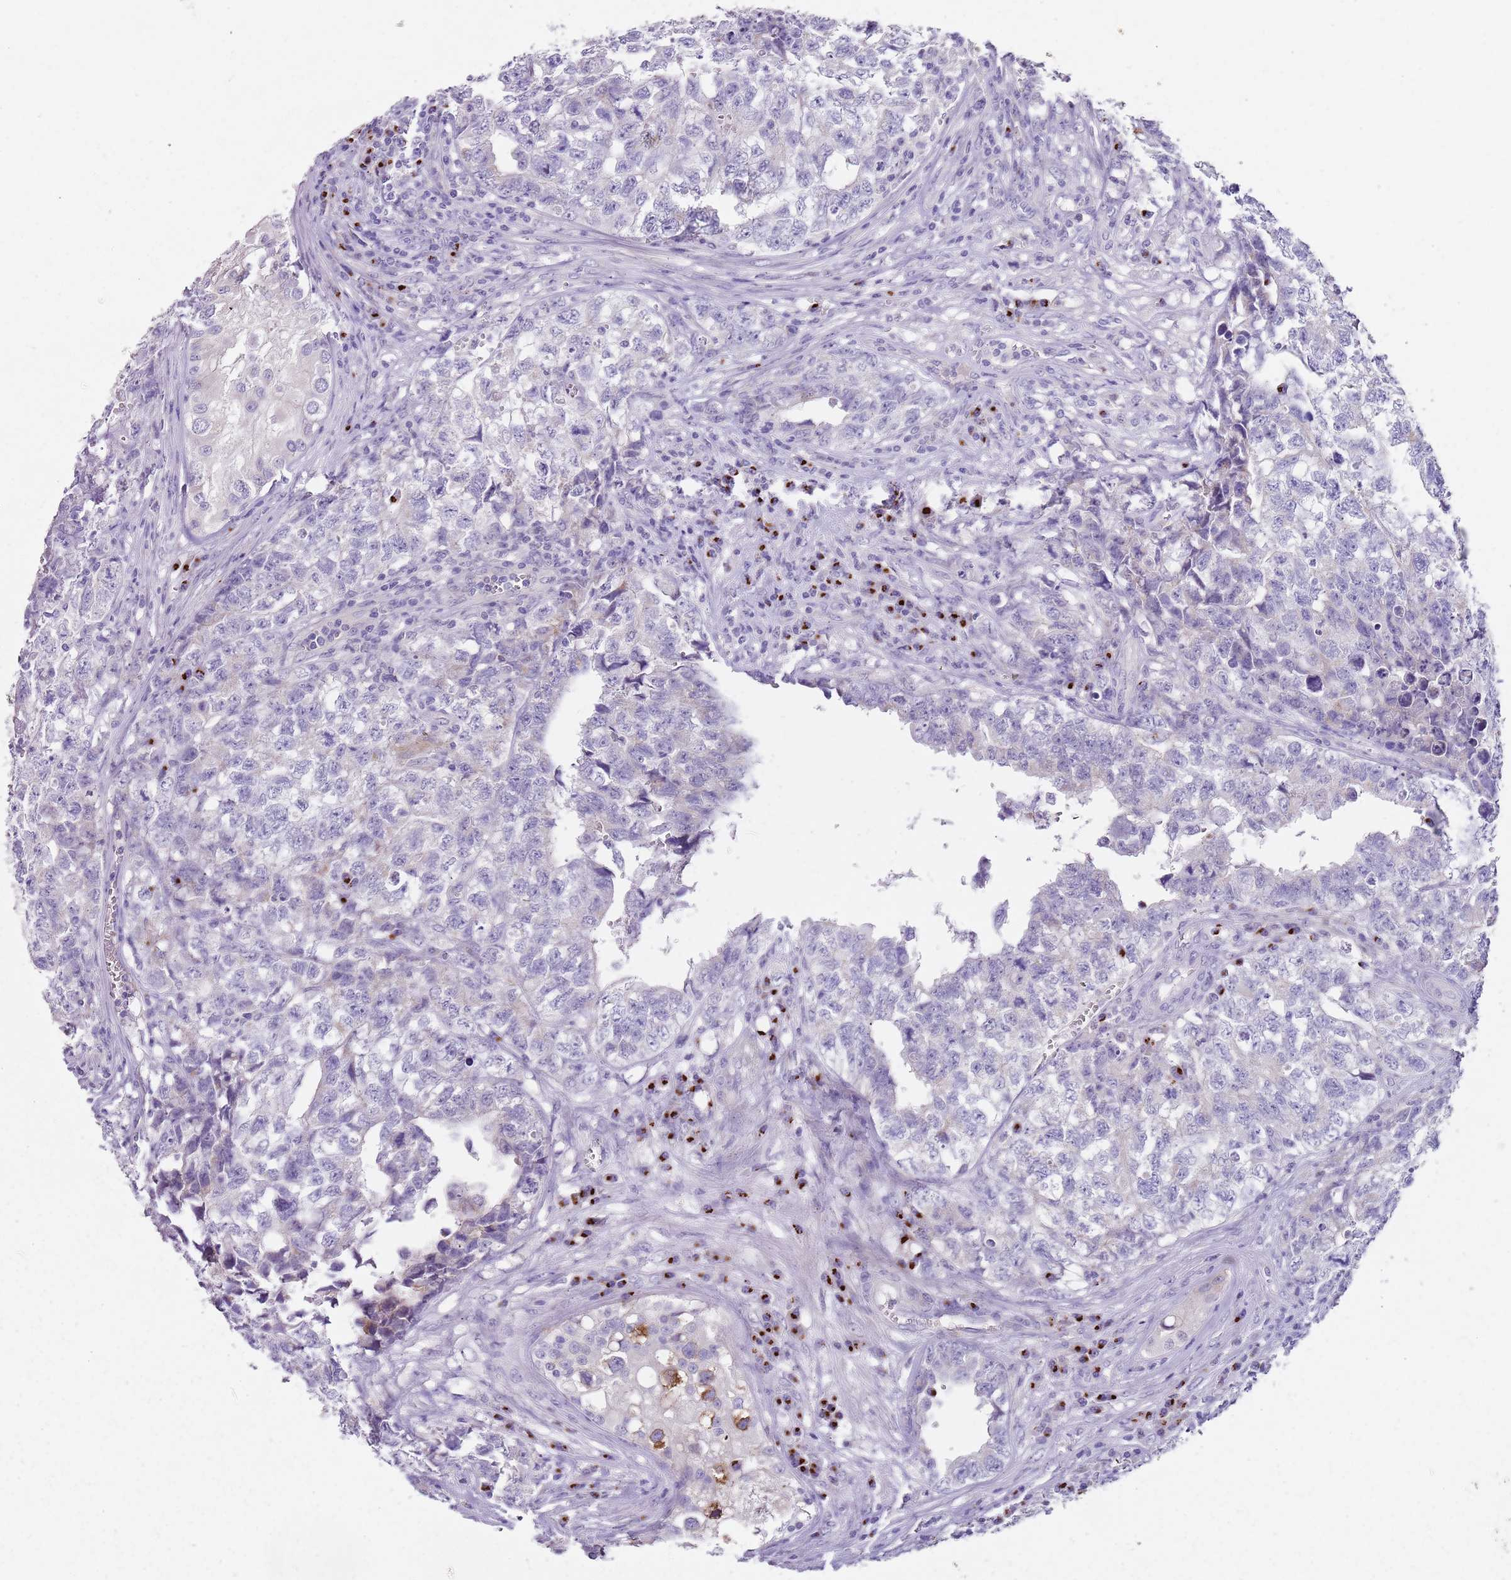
{"staining": {"intensity": "negative", "quantity": "none", "location": "none"}, "tissue": "testis cancer", "cell_type": "Tumor cells", "image_type": "cancer", "snomed": [{"axis": "morphology", "description": "Carcinoma, Embryonal, NOS"}, {"axis": "topography", "description": "Testis"}], "caption": "IHC histopathology image of human testis embryonal carcinoma stained for a protein (brown), which shows no staining in tumor cells.", "gene": "C2CD3", "patient": {"sex": "male", "age": 31}}